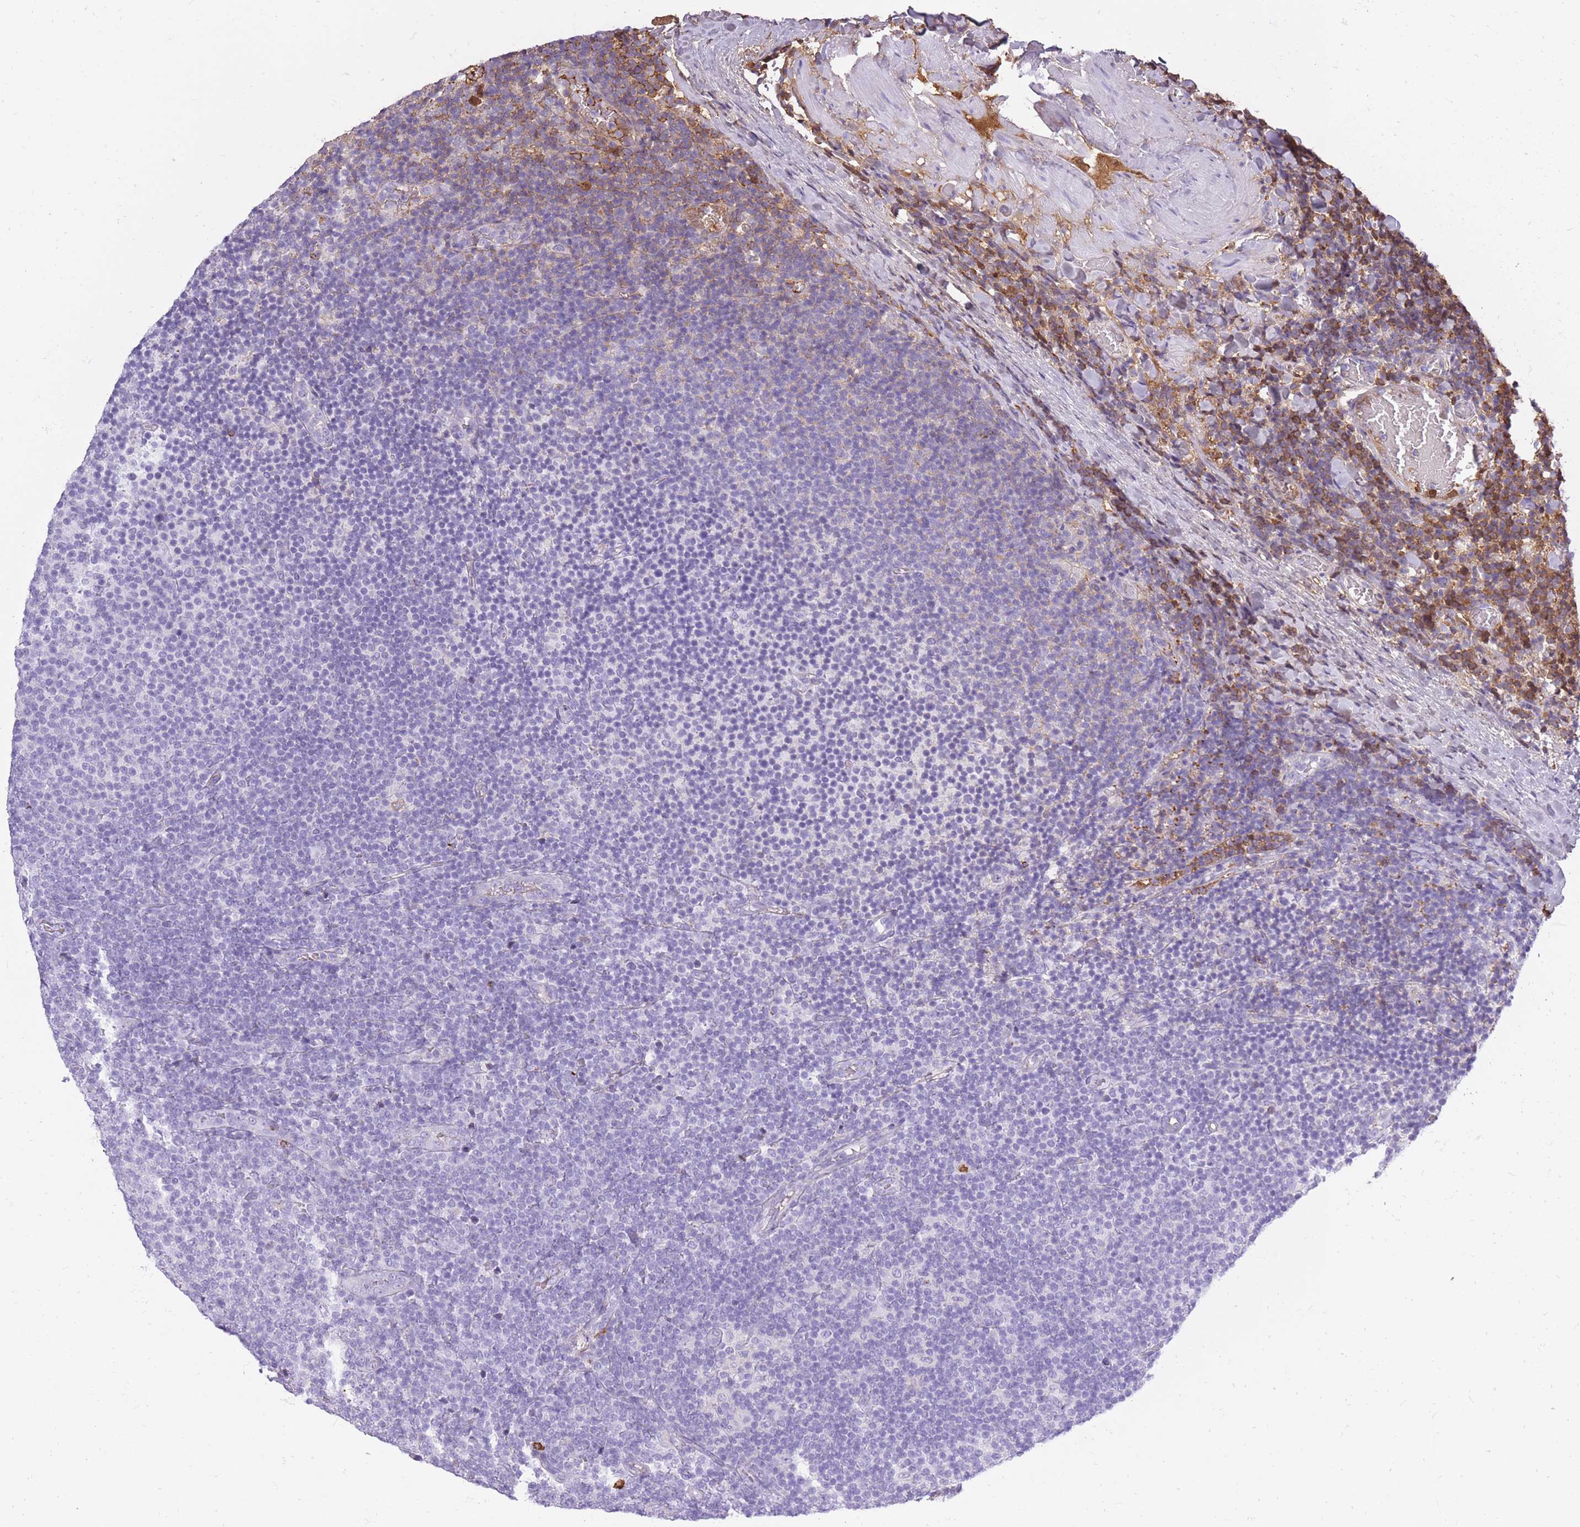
{"staining": {"intensity": "negative", "quantity": "none", "location": "none"}, "tissue": "lymphoma", "cell_type": "Tumor cells", "image_type": "cancer", "snomed": [{"axis": "morphology", "description": "Malignant lymphoma, non-Hodgkin's type, Low grade"}, {"axis": "topography", "description": "Lymph node"}], "caption": "IHC photomicrograph of neoplastic tissue: low-grade malignant lymphoma, non-Hodgkin's type stained with DAB (3,3'-diaminobenzidine) shows no significant protein staining in tumor cells. Brightfield microscopy of immunohistochemistry (IHC) stained with DAB (3,3'-diaminobenzidine) (brown) and hematoxylin (blue), captured at high magnification.", "gene": "IGKV1D-42", "patient": {"sex": "male", "age": 66}}